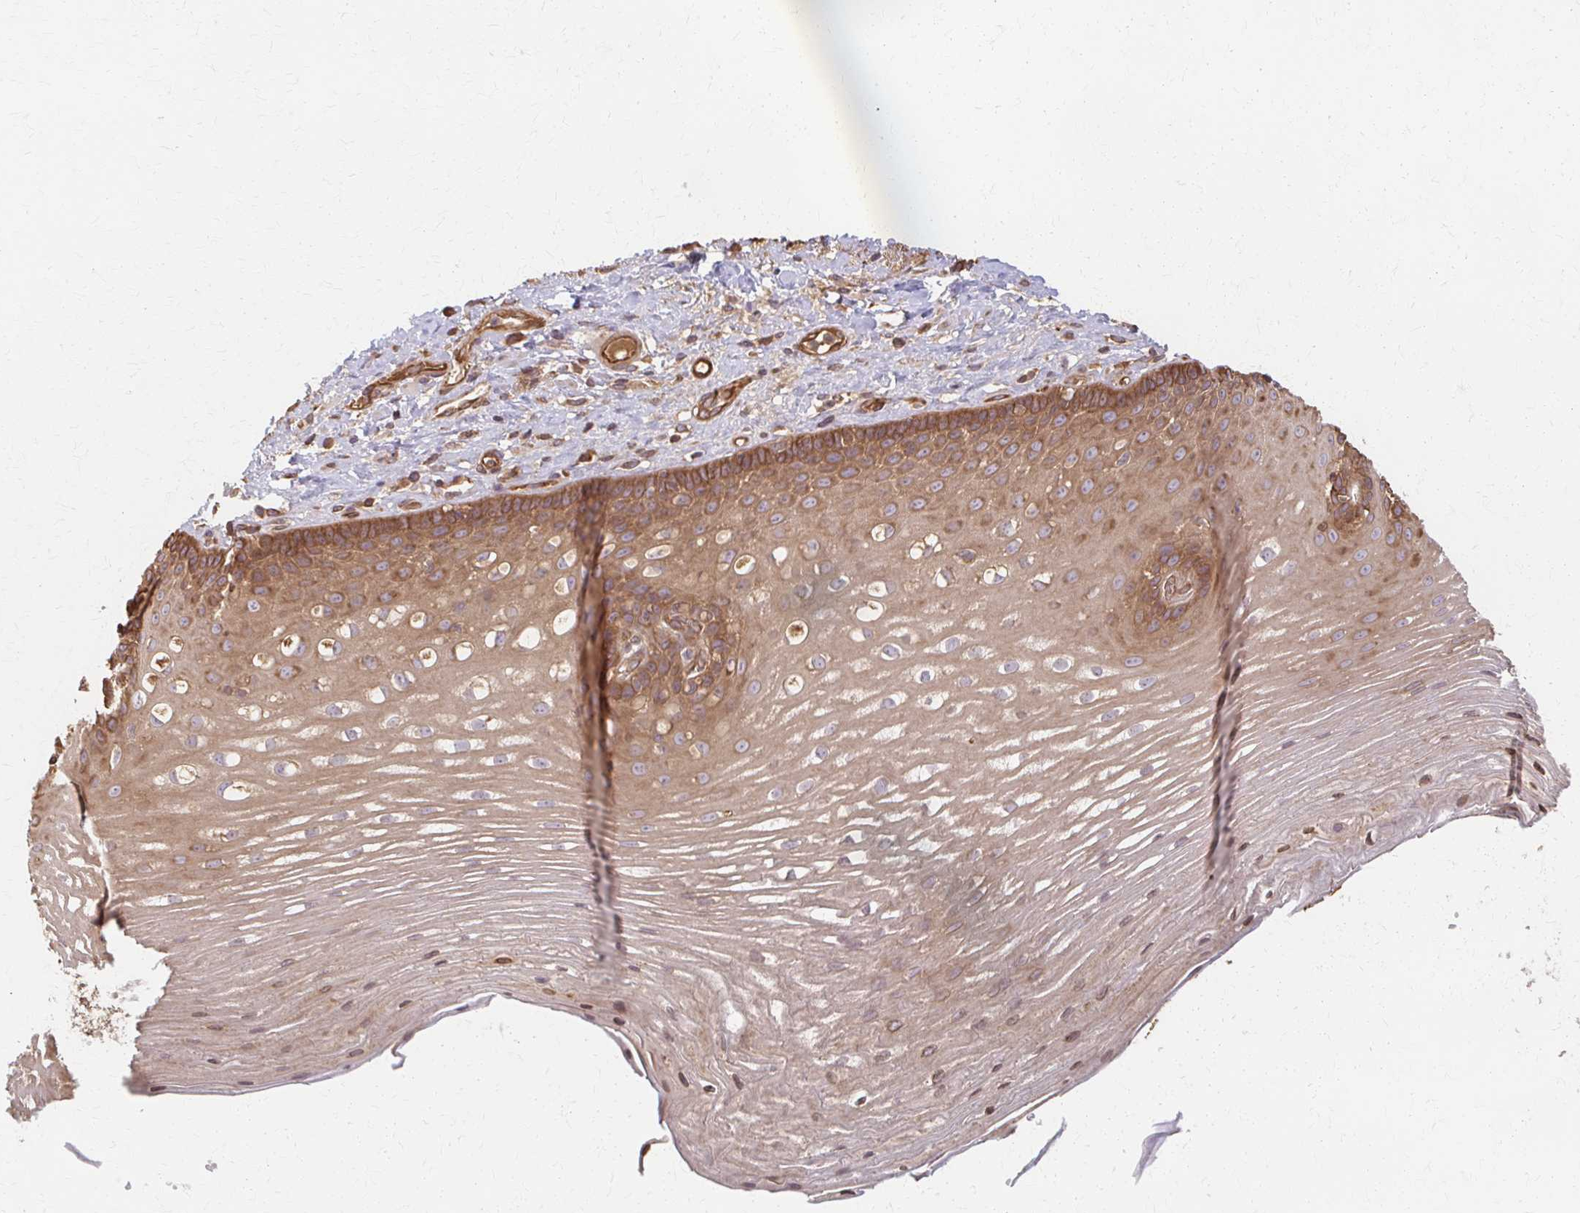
{"staining": {"intensity": "moderate", "quantity": ">75%", "location": "cytoplasmic/membranous"}, "tissue": "esophagus", "cell_type": "Squamous epithelial cells", "image_type": "normal", "snomed": [{"axis": "morphology", "description": "Normal tissue, NOS"}, {"axis": "topography", "description": "Esophagus"}], "caption": "Benign esophagus displays moderate cytoplasmic/membranous expression in about >75% of squamous epithelial cells, visualized by immunohistochemistry.", "gene": "ARHGAP35", "patient": {"sex": "male", "age": 62}}